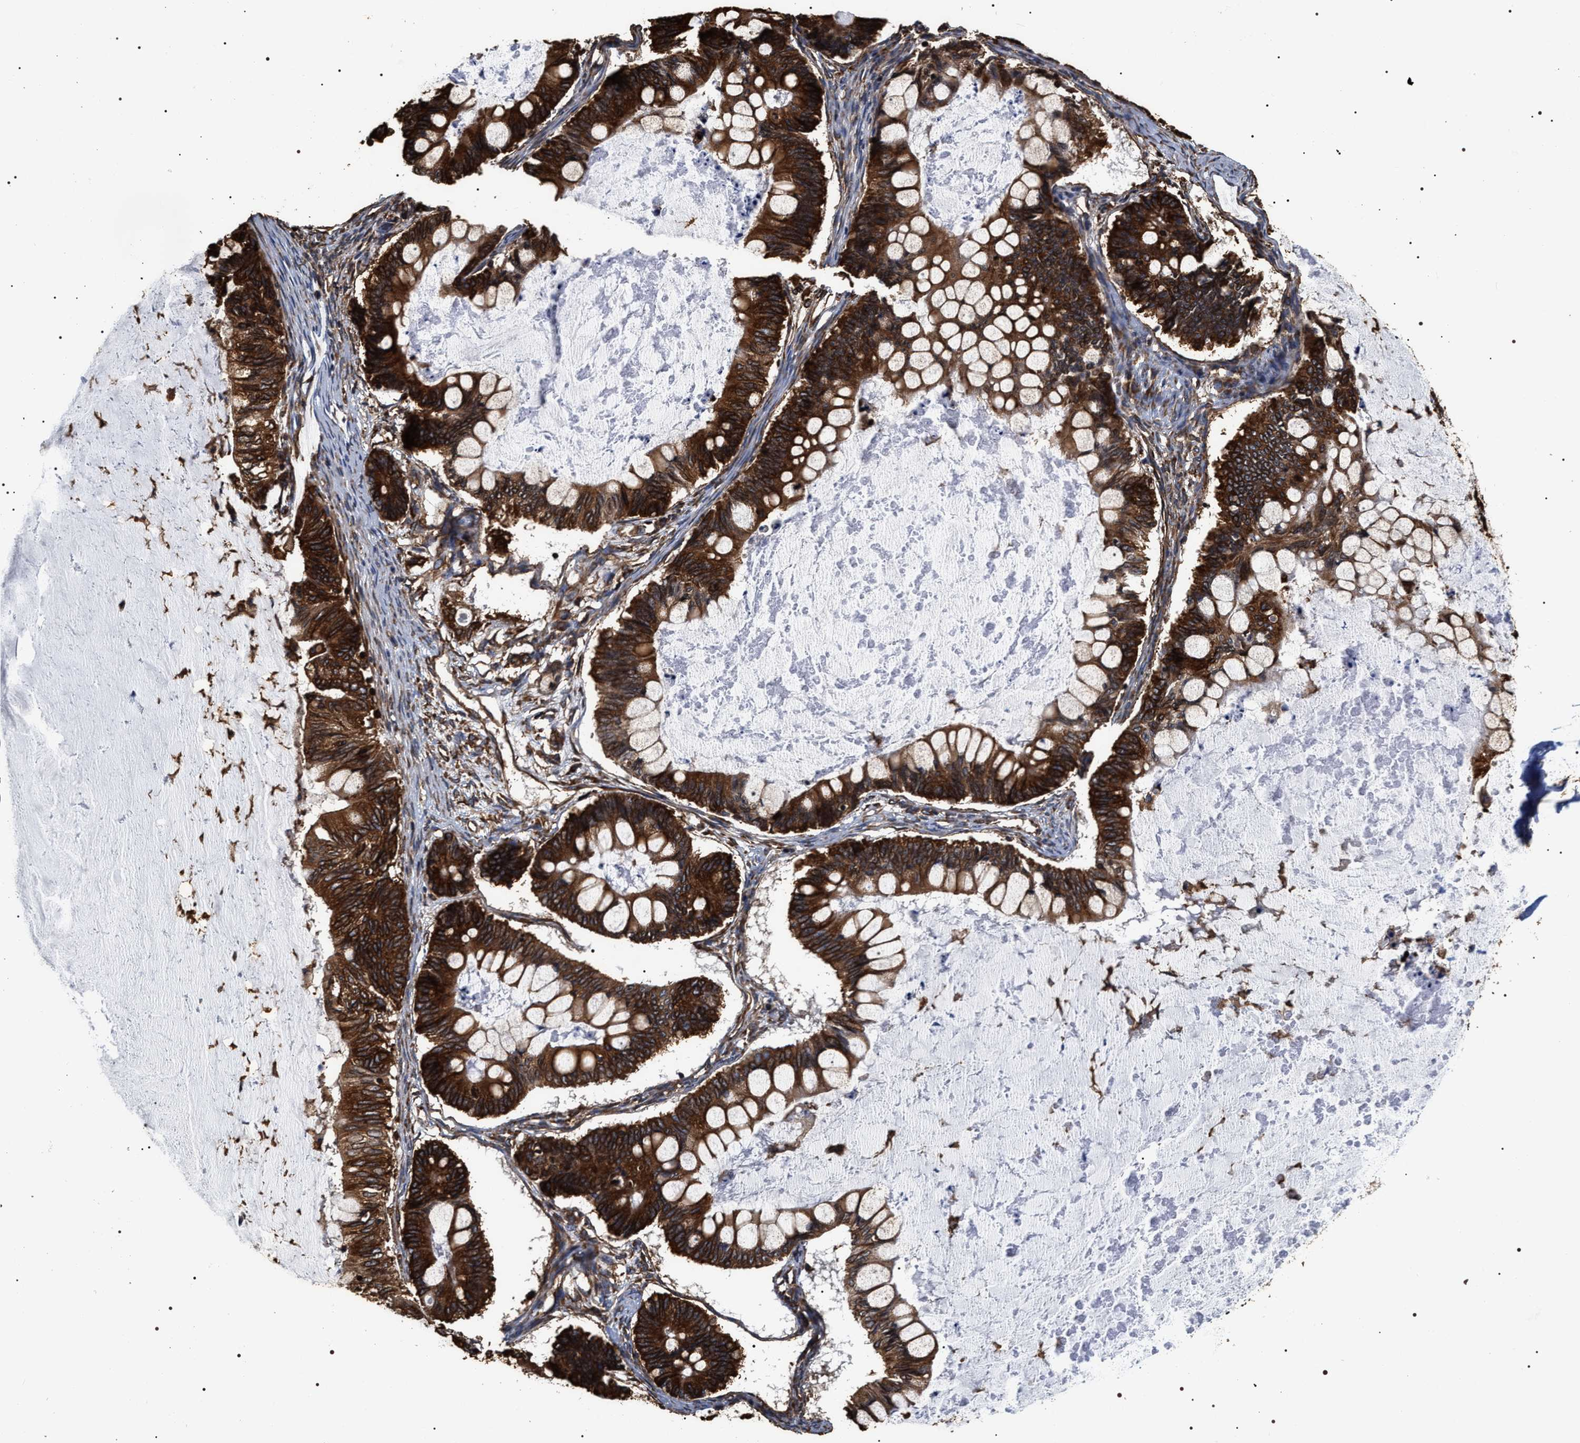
{"staining": {"intensity": "strong", "quantity": ">75%", "location": "cytoplasmic/membranous"}, "tissue": "ovarian cancer", "cell_type": "Tumor cells", "image_type": "cancer", "snomed": [{"axis": "morphology", "description": "Cystadenocarcinoma, mucinous, NOS"}, {"axis": "topography", "description": "Ovary"}], "caption": "Brown immunohistochemical staining in ovarian mucinous cystadenocarcinoma displays strong cytoplasmic/membranous expression in approximately >75% of tumor cells. (DAB (3,3'-diaminobenzidine) IHC, brown staining for protein, blue staining for nuclei).", "gene": "SERBP1", "patient": {"sex": "female", "age": 61}}